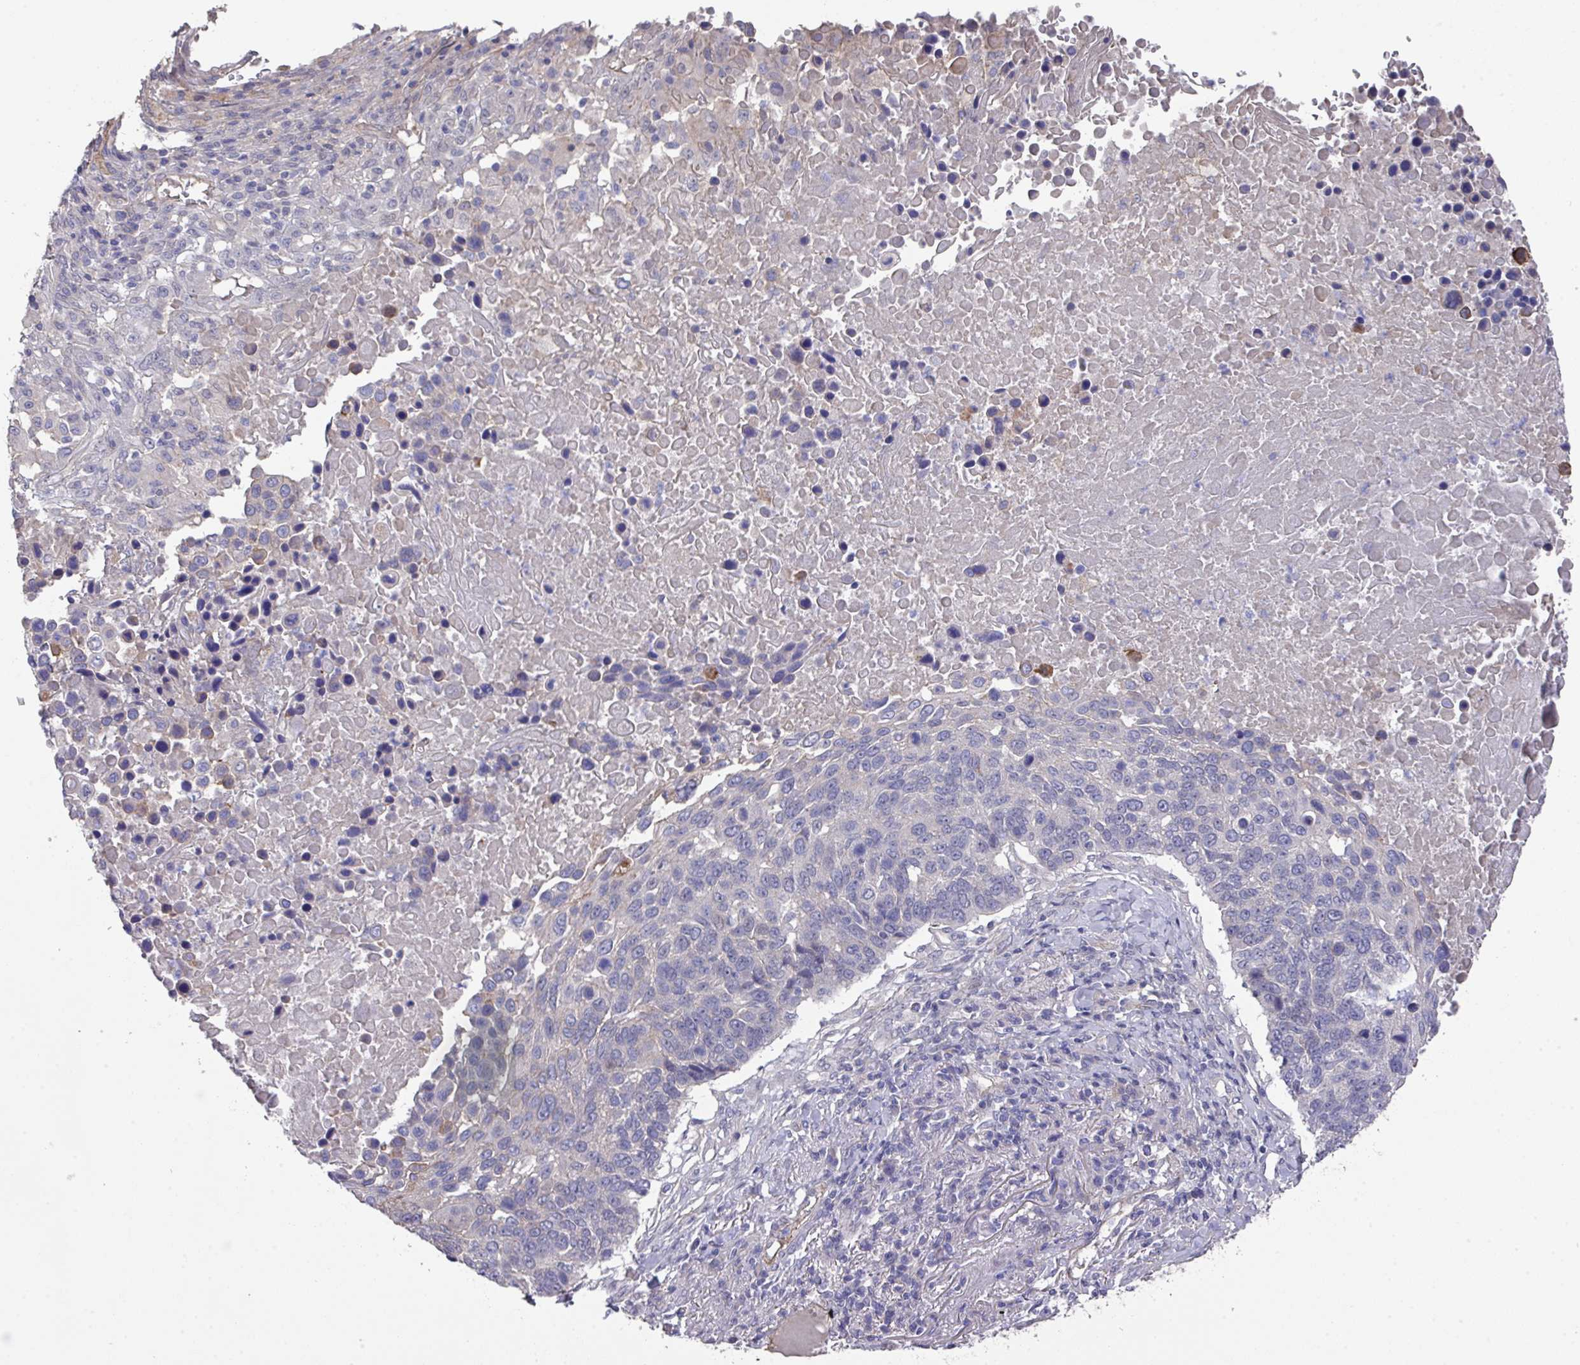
{"staining": {"intensity": "moderate", "quantity": "<25%", "location": "cytoplasmic/membranous"}, "tissue": "lung cancer", "cell_type": "Tumor cells", "image_type": "cancer", "snomed": [{"axis": "morphology", "description": "Normal tissue, NOS"}, {"axis": "morphology", "description": "Squamous cell carcinoma, NOS"}, {"axis": "topography", "description": "Lymph node"}, {"axis": "topography", "description": "Lung"}], "caption": "IHC micrograph of squamous cell carcinoma (lung) stained for a protein (brown), which displays low levels of moderate cytoplasmic/membranous positivity in approximately <25% of tumor cells.", "gene": "PRR5", "patient": {"sex": "male", "age": 66}}